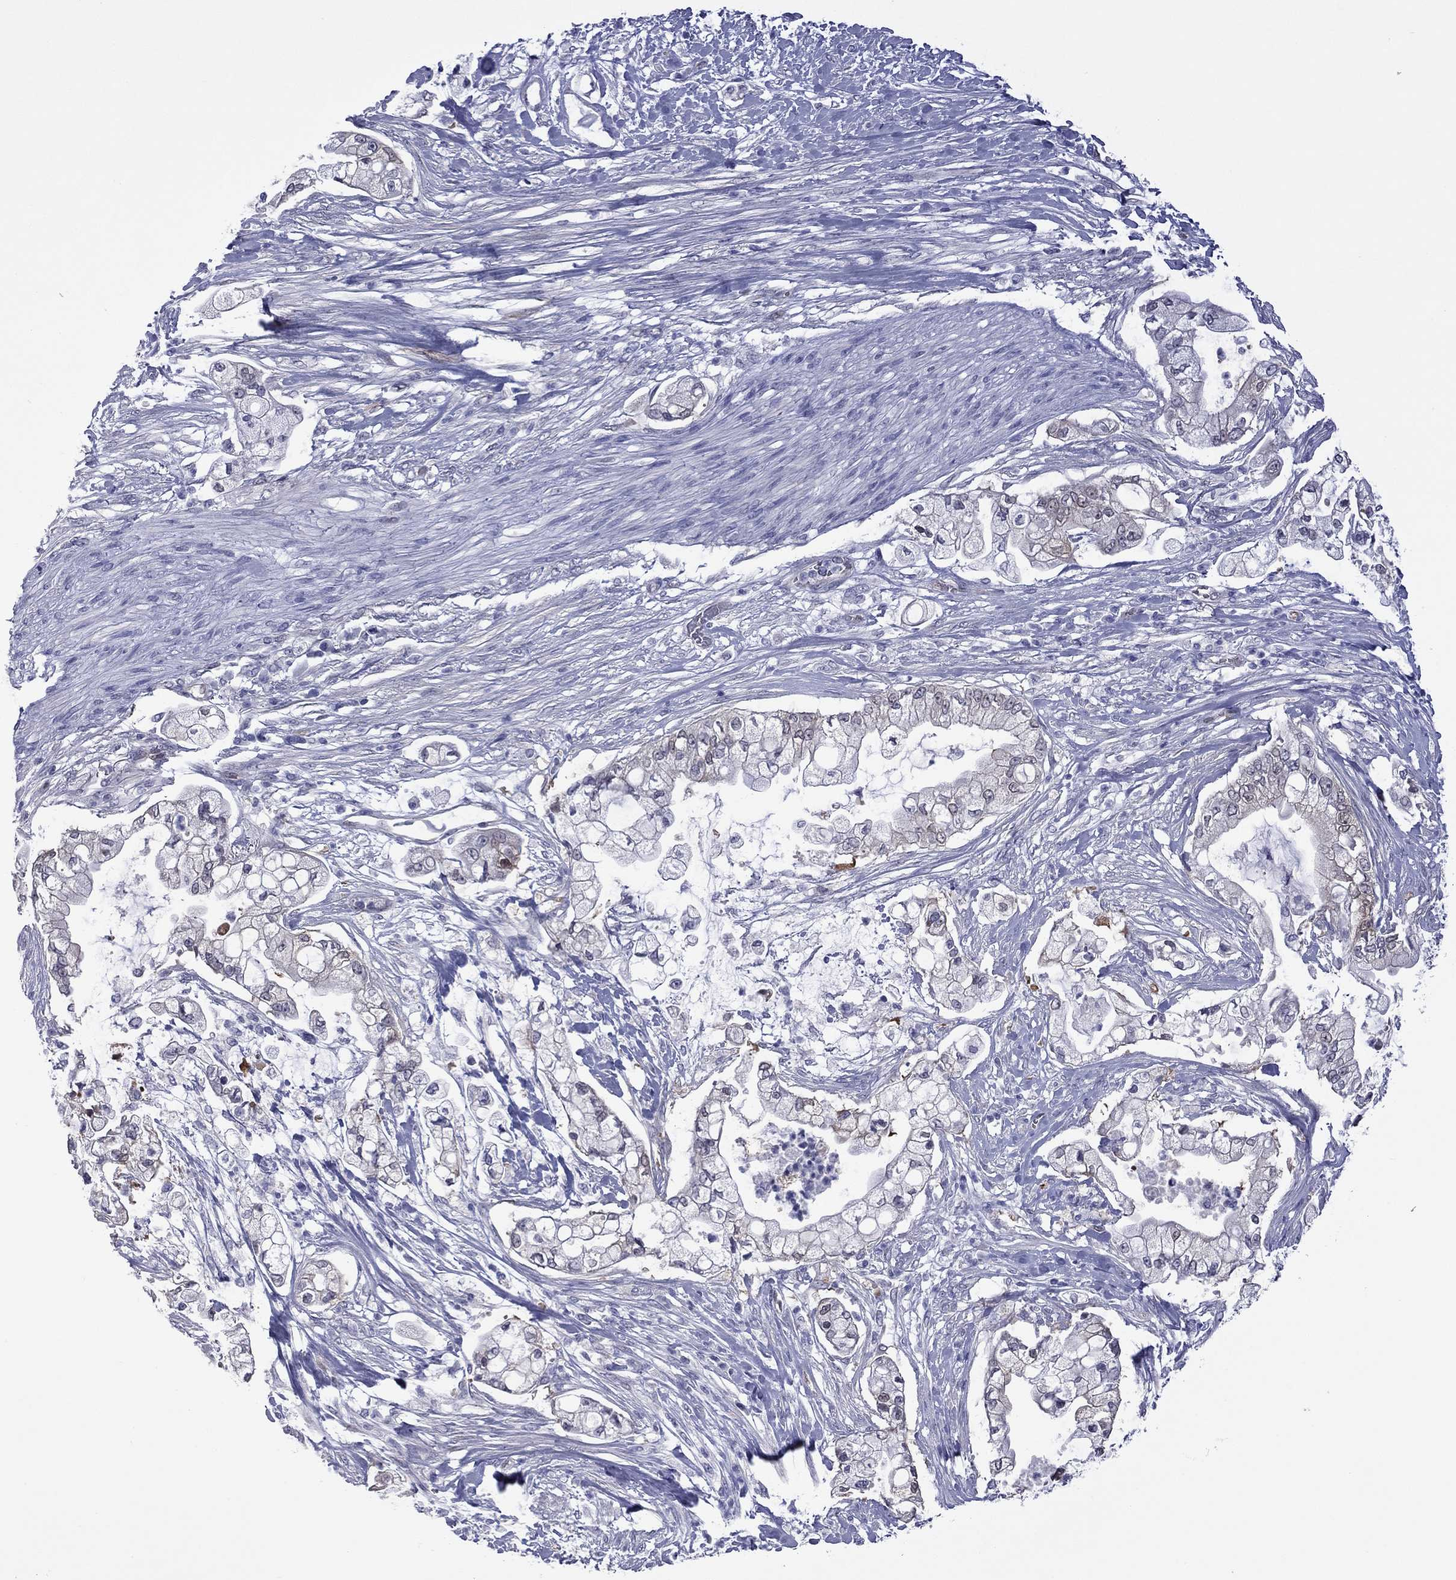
{"staining": {"intensity": "negative", "quantity": "none", "location": "none"}, "tissue": "pancreatic cancer", "cell_type": "Tumor cells", "image_type": "cancer", "snomed": [{"axis": "morphology", "description": "Adenocarcinoma, NOS"}, {"axis": "topography", "description": "Pancreas"}], "caption": "Protein analysis of pancreatic adenocarcinoma demonstrates no significant positivity in tumor cells.", "gene": "CTNNBIP1", "patient": {"sex": "female", "age": 69}}